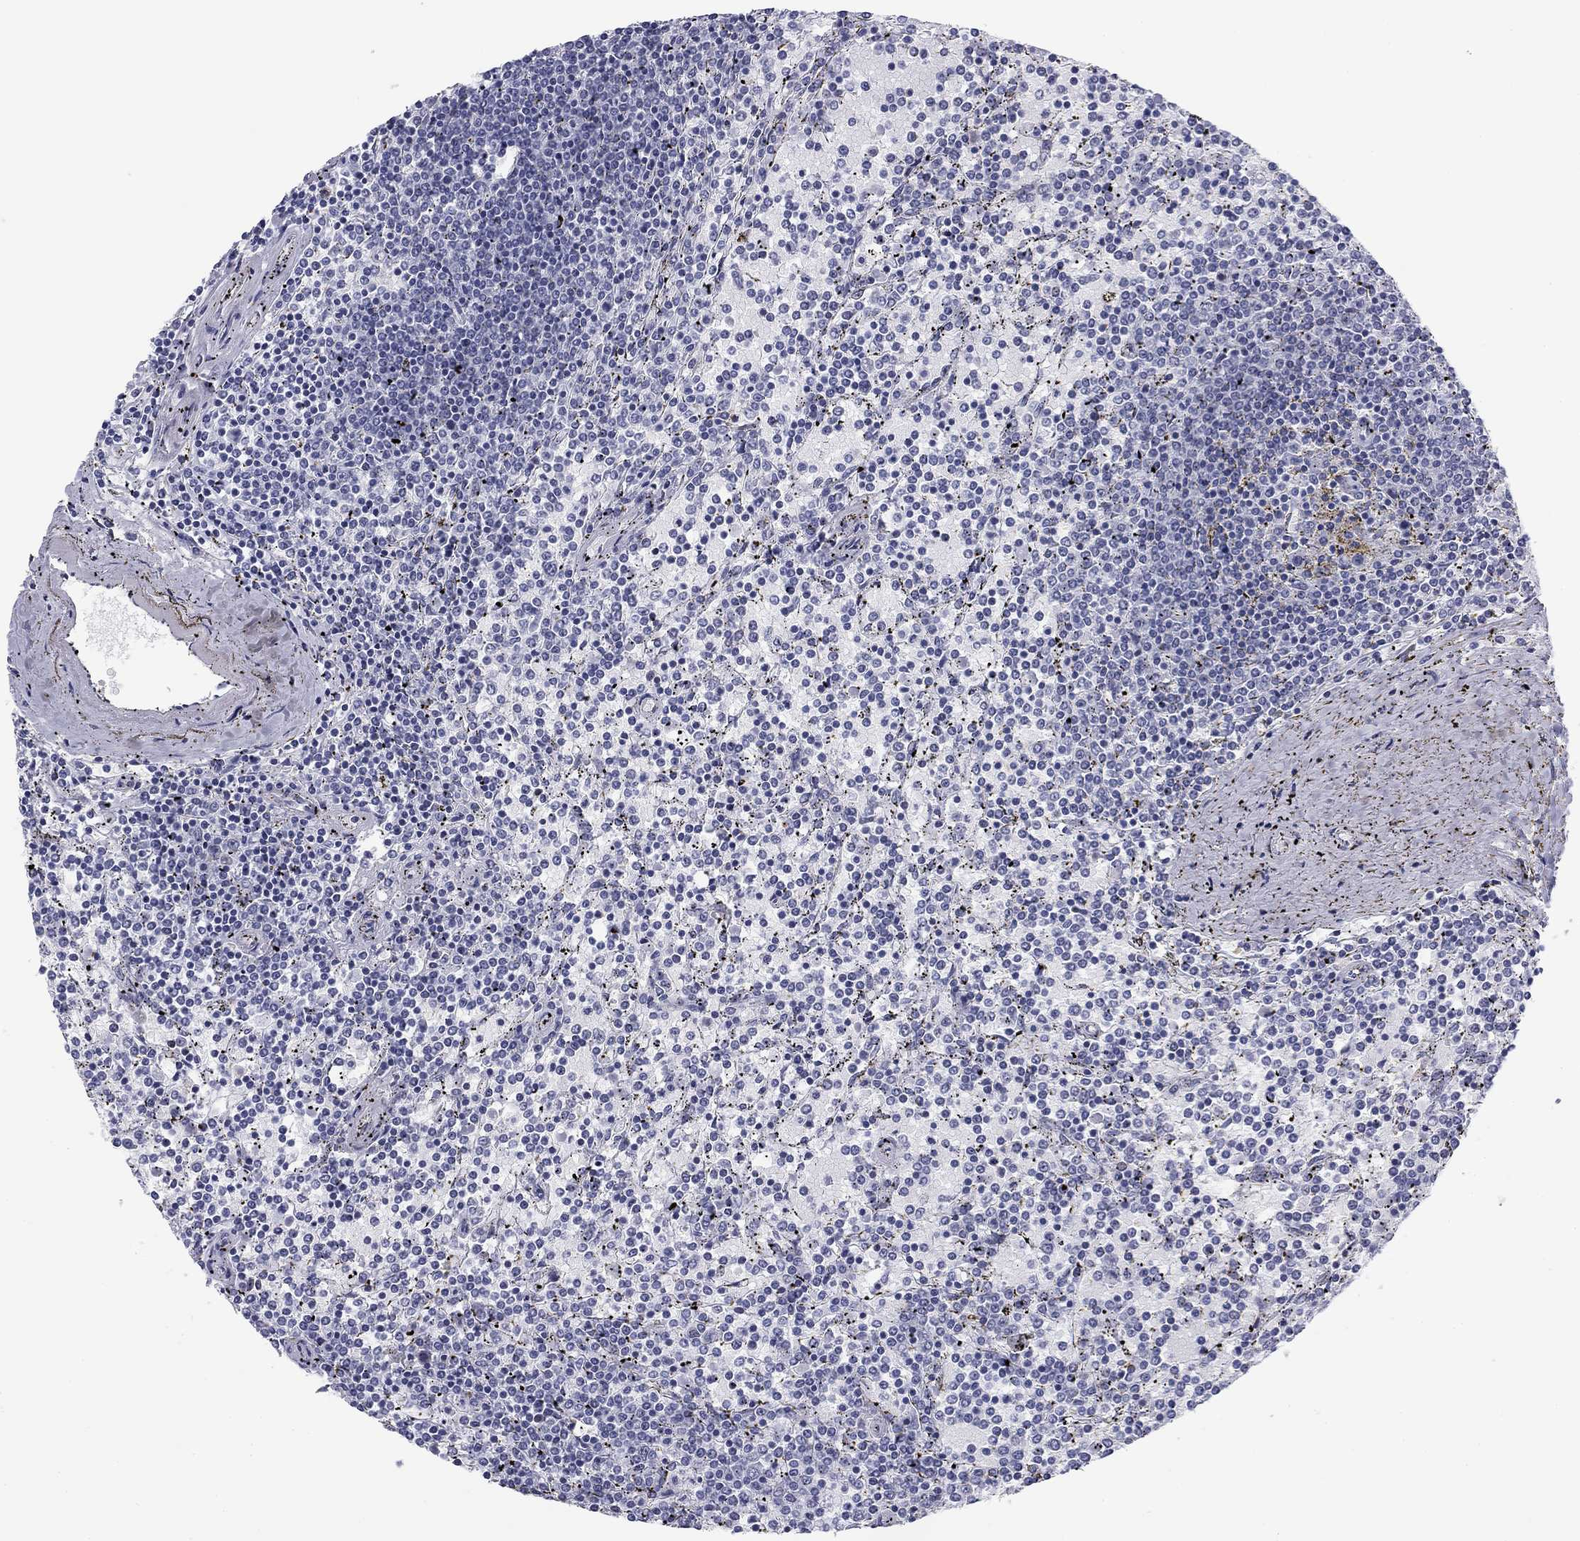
{"staining": {"intensity": "negative", "quantity": "none", "location": "none"}, "tissue": "lymphoma", "cell_type": "Tumor cells", "image_type": "cancer", "snomed": [{"axis": "morphology", "description": "Malignant lymphoma, non-Hodgkin's type, Low grade"}, {"axis": "topography", "description": "Spleen"}], "caption": "Immunohistochemistry (IHC) of low-grade malignant lymphoma, non-Hodgkin's type exhibits no positivity in tumor cells.", "gene": "PRPH", "patient": {"sex": "female", "age": 77}}